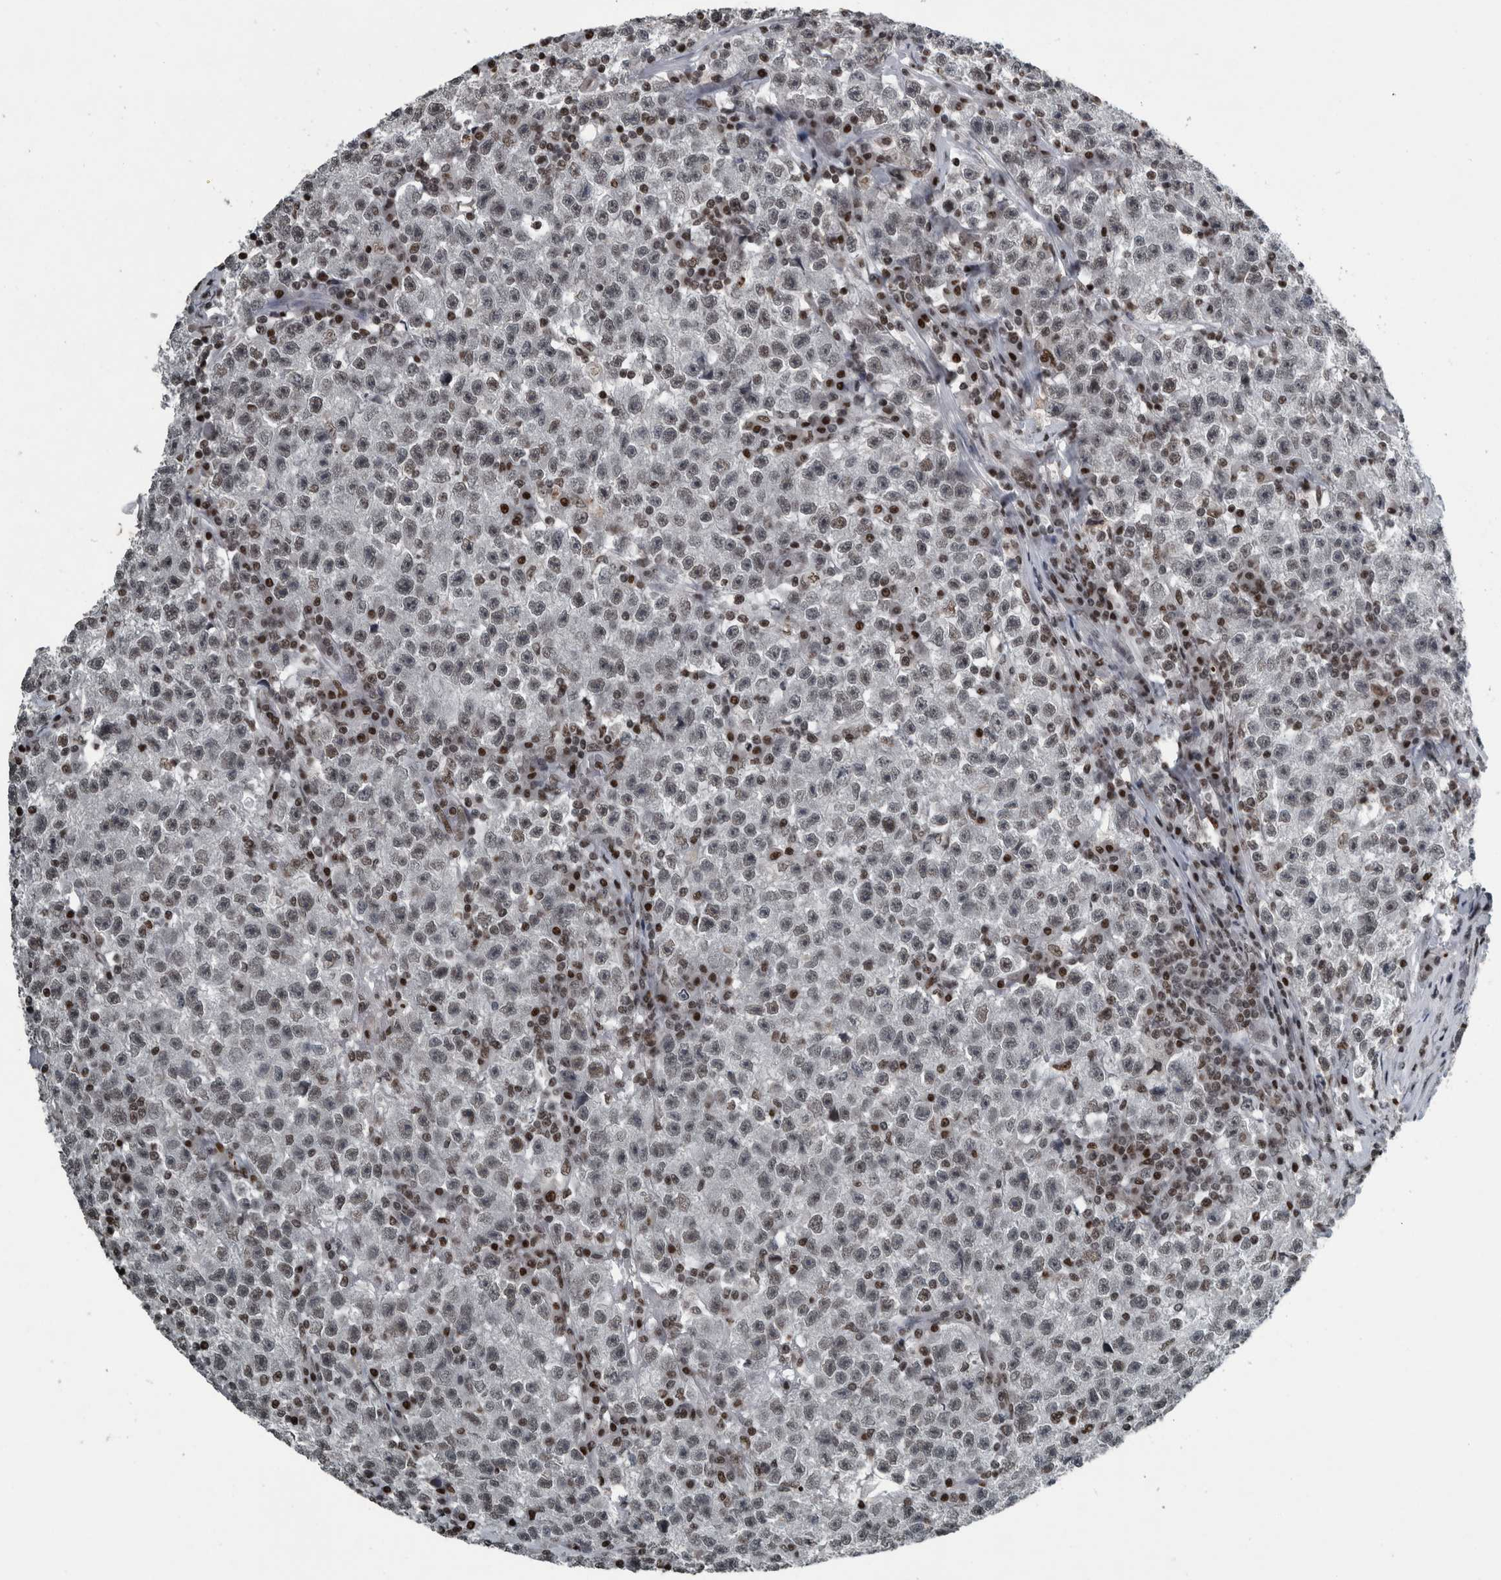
{"staining": {"intensity": "weak", "quantity": "25%-75%", "location": "nuclear"}, "tissue": "testis cancer", "cell_type": "Tumor cells", "image_type": "cancer", "snomed": [{"axis": "morphology", "description": "Seminoma, NOS"}, {"axis": "topography", "description": "Testis"}], "caption": "Human testis cancer (seminoma) stained with a protein marker demonstrates weak staining in tumor cells.", "gene": "UNC50", "patient": {"sex": "male", "age": 22}}